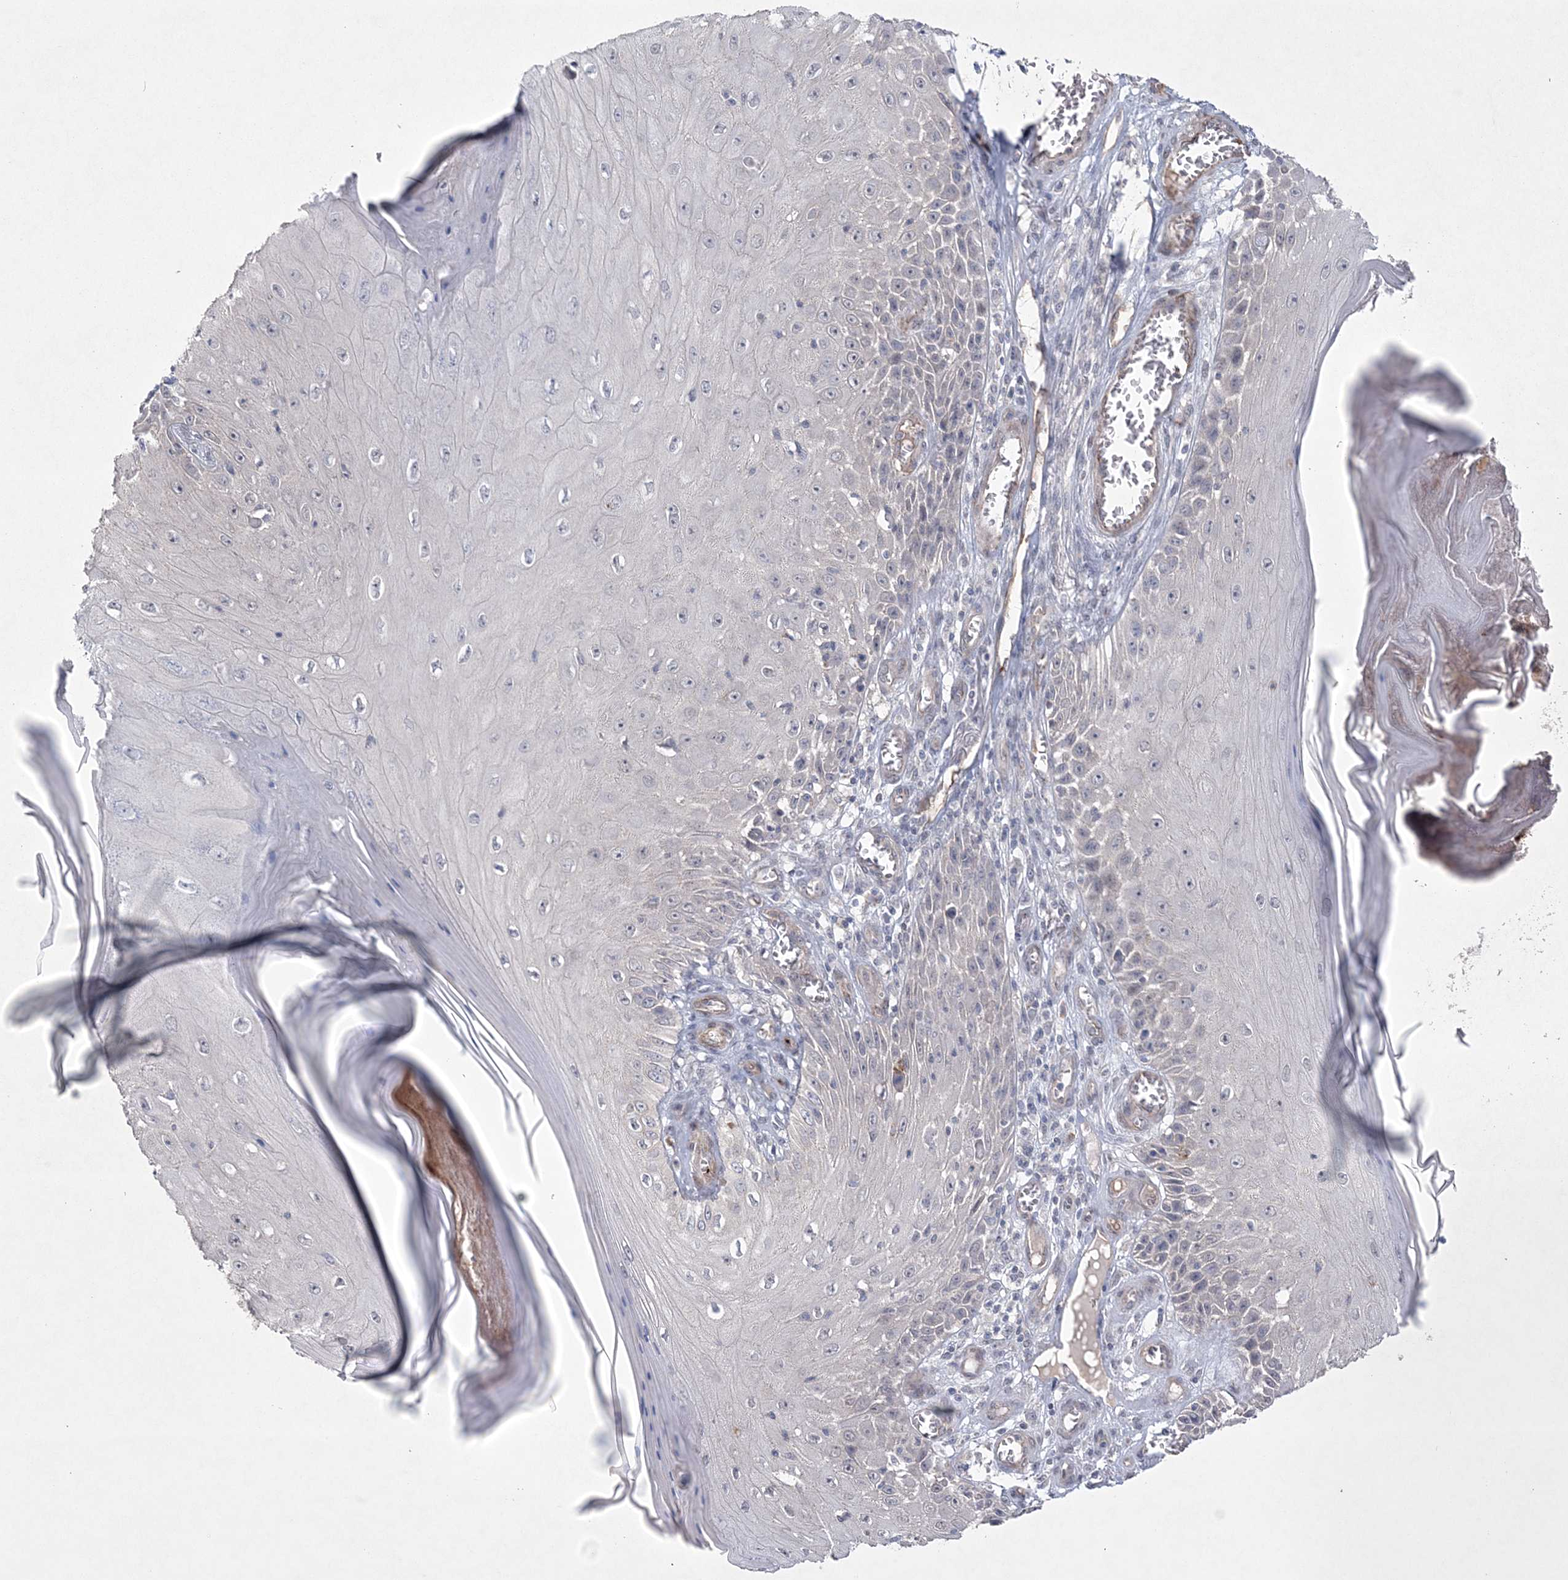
{"staining": {"intensity": "negative", "quantity": "none", "location": "none"}, "tissue": "skin cancer", "cell_type": "Tumor cells", "image_type": "cancer", "snomed": [{"axis": "morphology", "description": "Squamous cell carcinoma, NOS"}, {"axis": "topography", "description": "Skin"}], "caption": "Squamous cell carcinoma (skin) was stained to show a protein in brown. There is no significant expression in tumor cells. Nuclei are stained in blue.", "gene": "DPCD", "patient": {"sex": "female", "age": 73}}